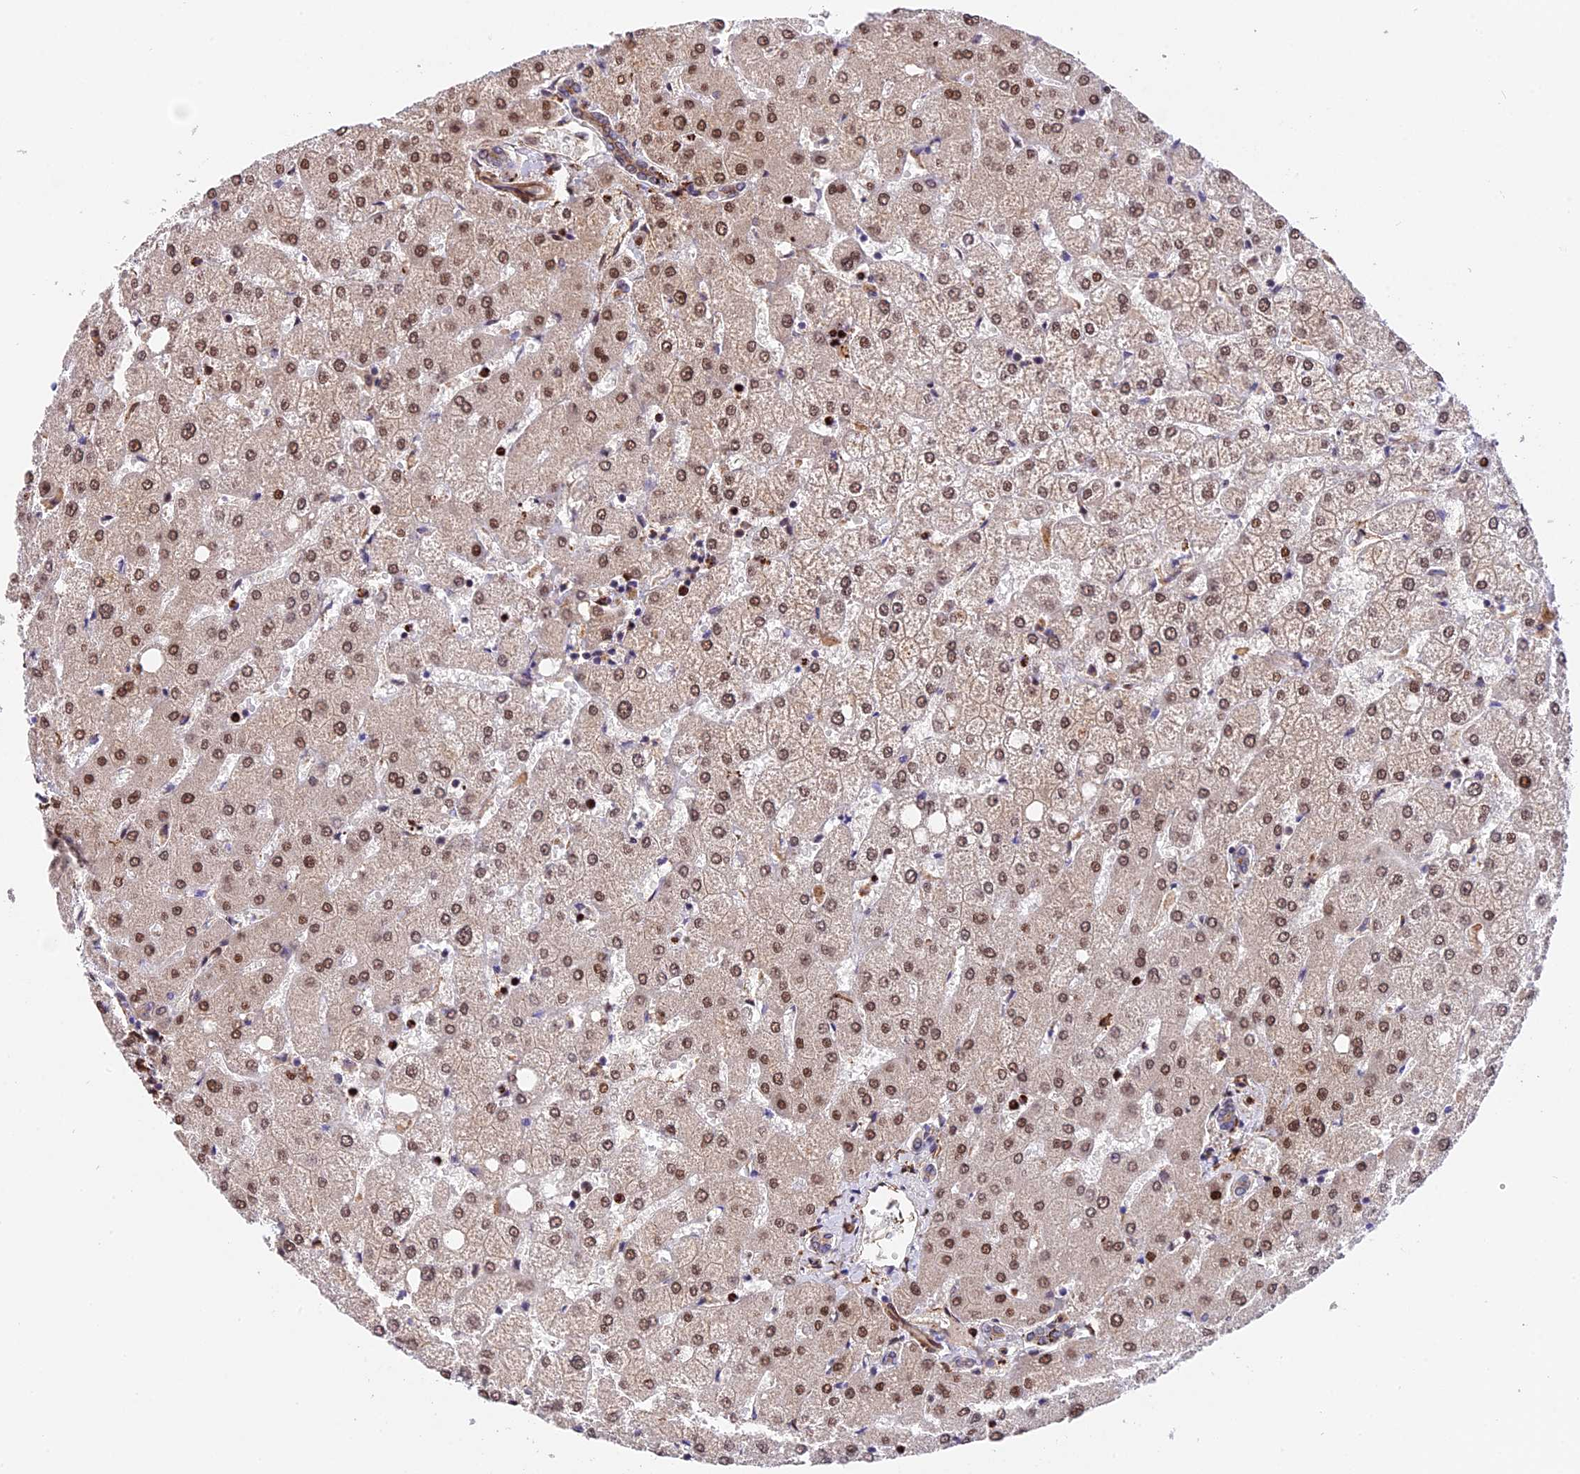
{"staining": {"intensity": "weak", "quantity": ">75%", "location": "cytoplasmic/membranous"}, "tissue": "liver", "cell_type": "Cholangiocytes", "image_type": "normal", "snomed": [{"axis": "morphology", "description": "Normal tissue, NOS"}, {"axis": "topography", "description": "Liver"}], "caption": "This is a photomicrograph of immunohistochemistry staining of normal liver, which shows weak expression in the cytoplasmic/membranous of cholangiocytes.", "gene": "HERPUD1", "patient": {"sex": "female", "age": 54}}